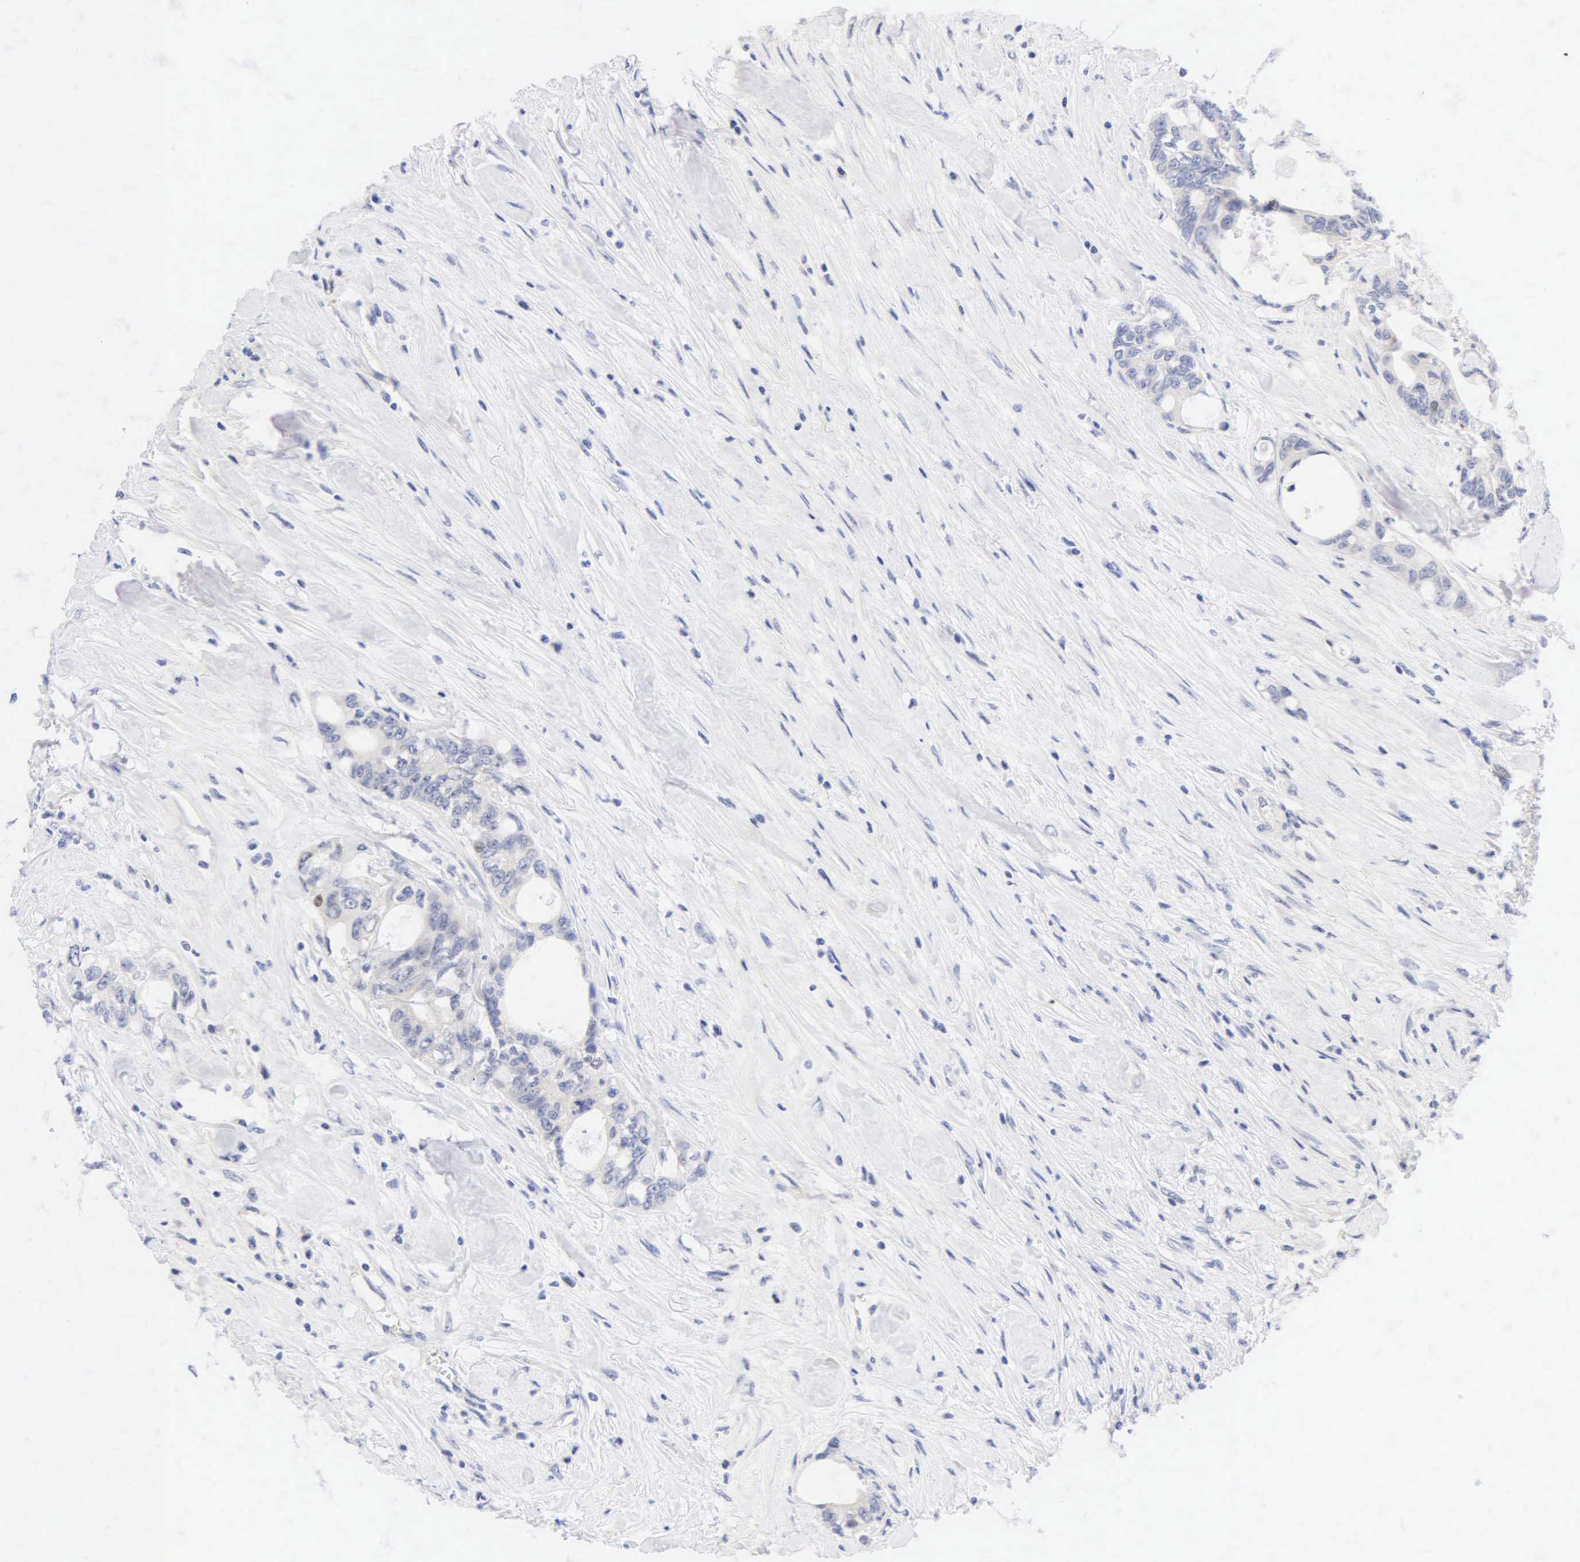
{"staining": {"intensity": "negative", "quantity": "none", "location": "none"}, "tissue": "colorectal cancer", "cell_type": "Tumor cells", "image_type": "cancer", "snomed": [{"axis": "morphology", "description": "Adenocarcinoma, NOS"}, {"axis": "topography", "description": "Rectum"}], "caption": "Tumor cells show no significant protein expression in colorectal cancer. The staining was performed using DAB to visualize the protein expression in brown, while the nuclei were stained in blue with hematoxylin (Magnification: 20x).", "gene": "PGR", "patient": {"sex": "female", "age": 57}}